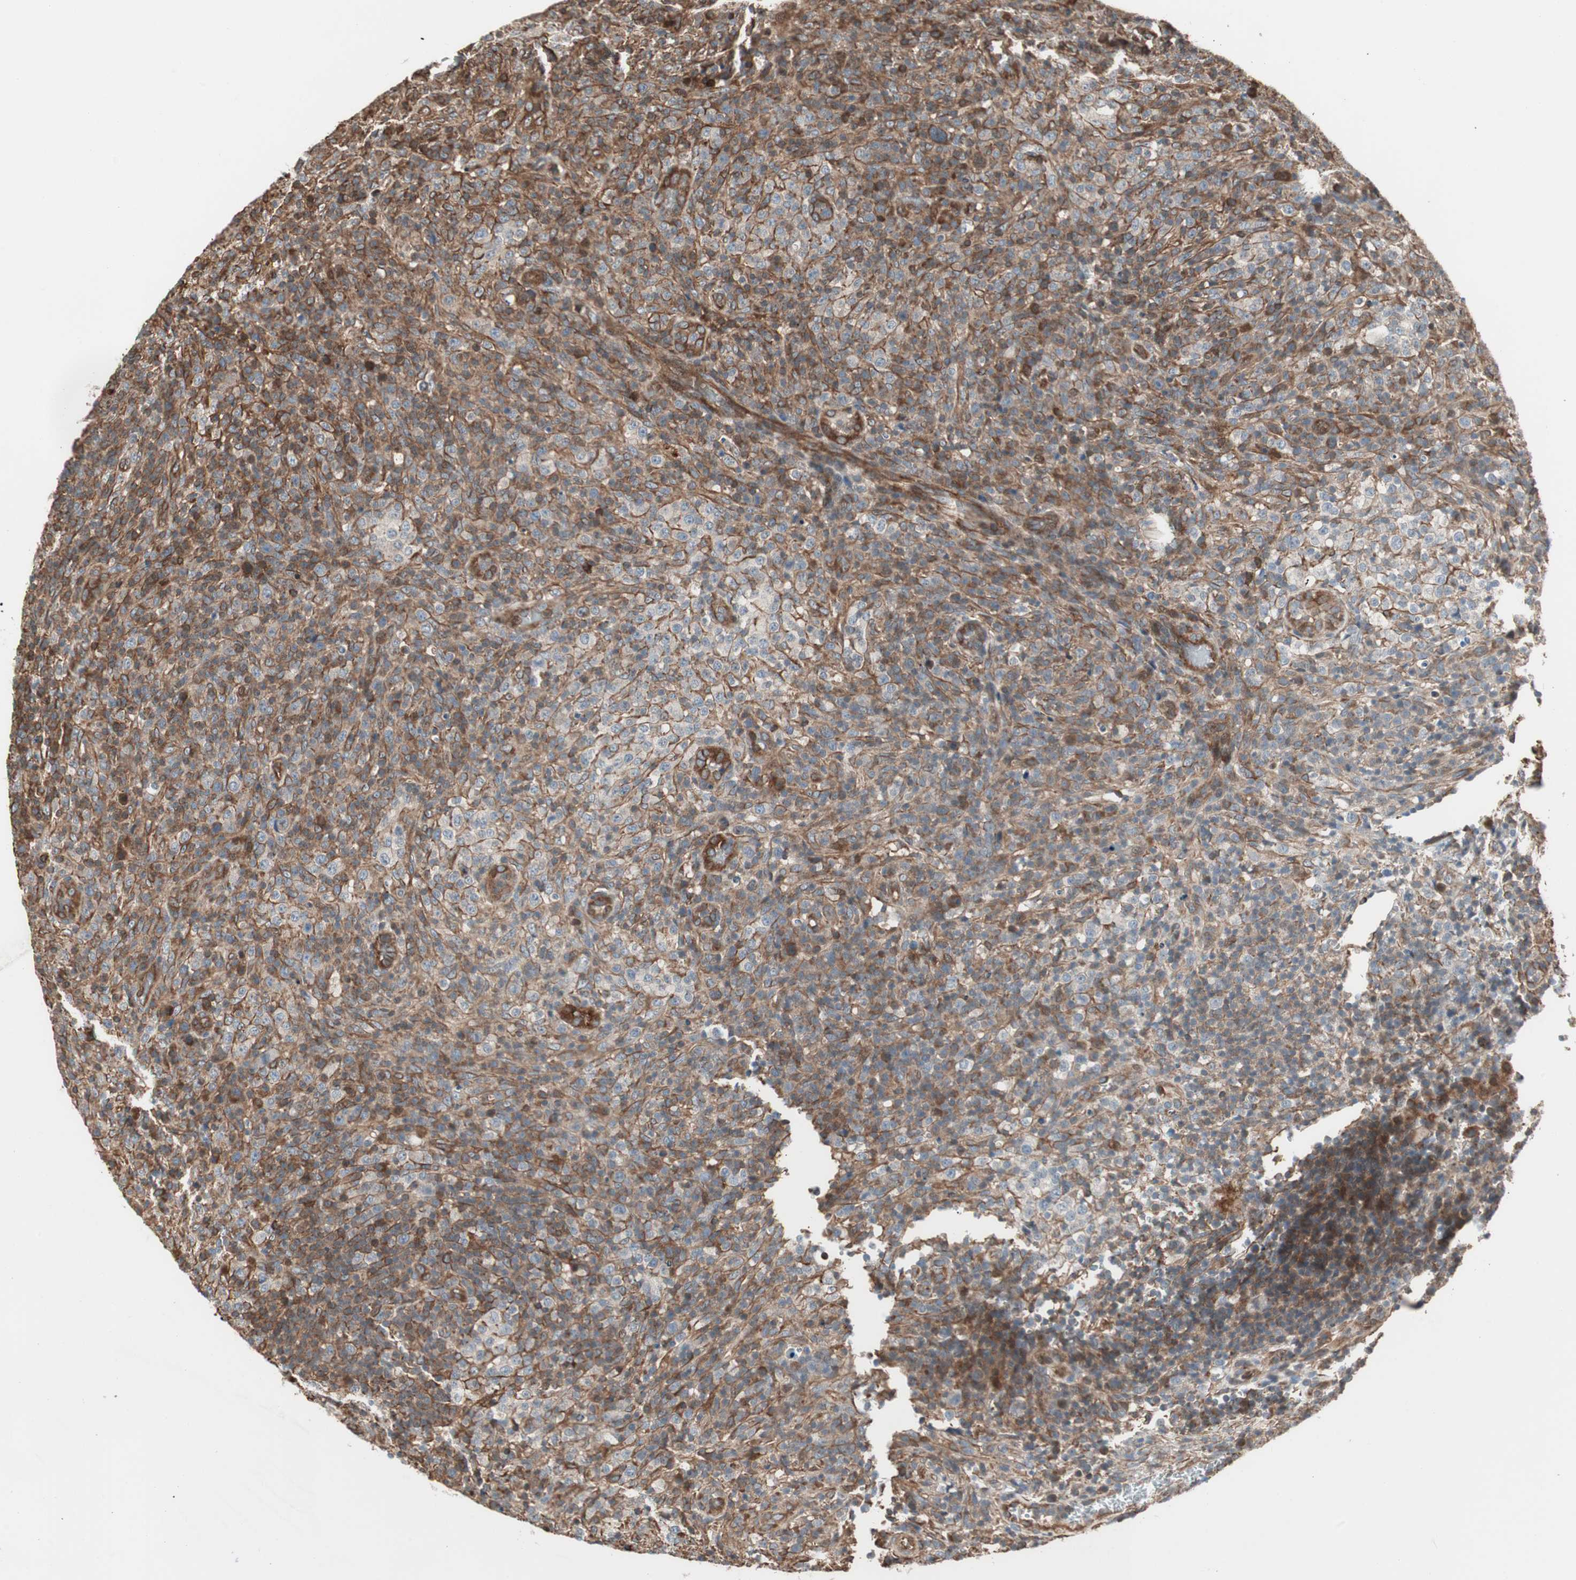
{"staining": {"intensity": "negative", "quantity": "none", "location": "none"}, "tissue": "lymphoma", "cell_type": "Tumor cells", "image_type": "cancer", "snomed": [{"axis": "morphology", "description": "Malignant lymphoma, non-Hodgkin's type, High grade"}, {"axis": "topography", "description": "Lymph node"}], "caption": "Immunohistochemical staining of malignant lymphoma, non-Hodgkin's type (high-grade) demonstrates no significant staining in tumor cells.", "gene": "MAD2L2", "patient": {"sex": "female", "age": 76}}